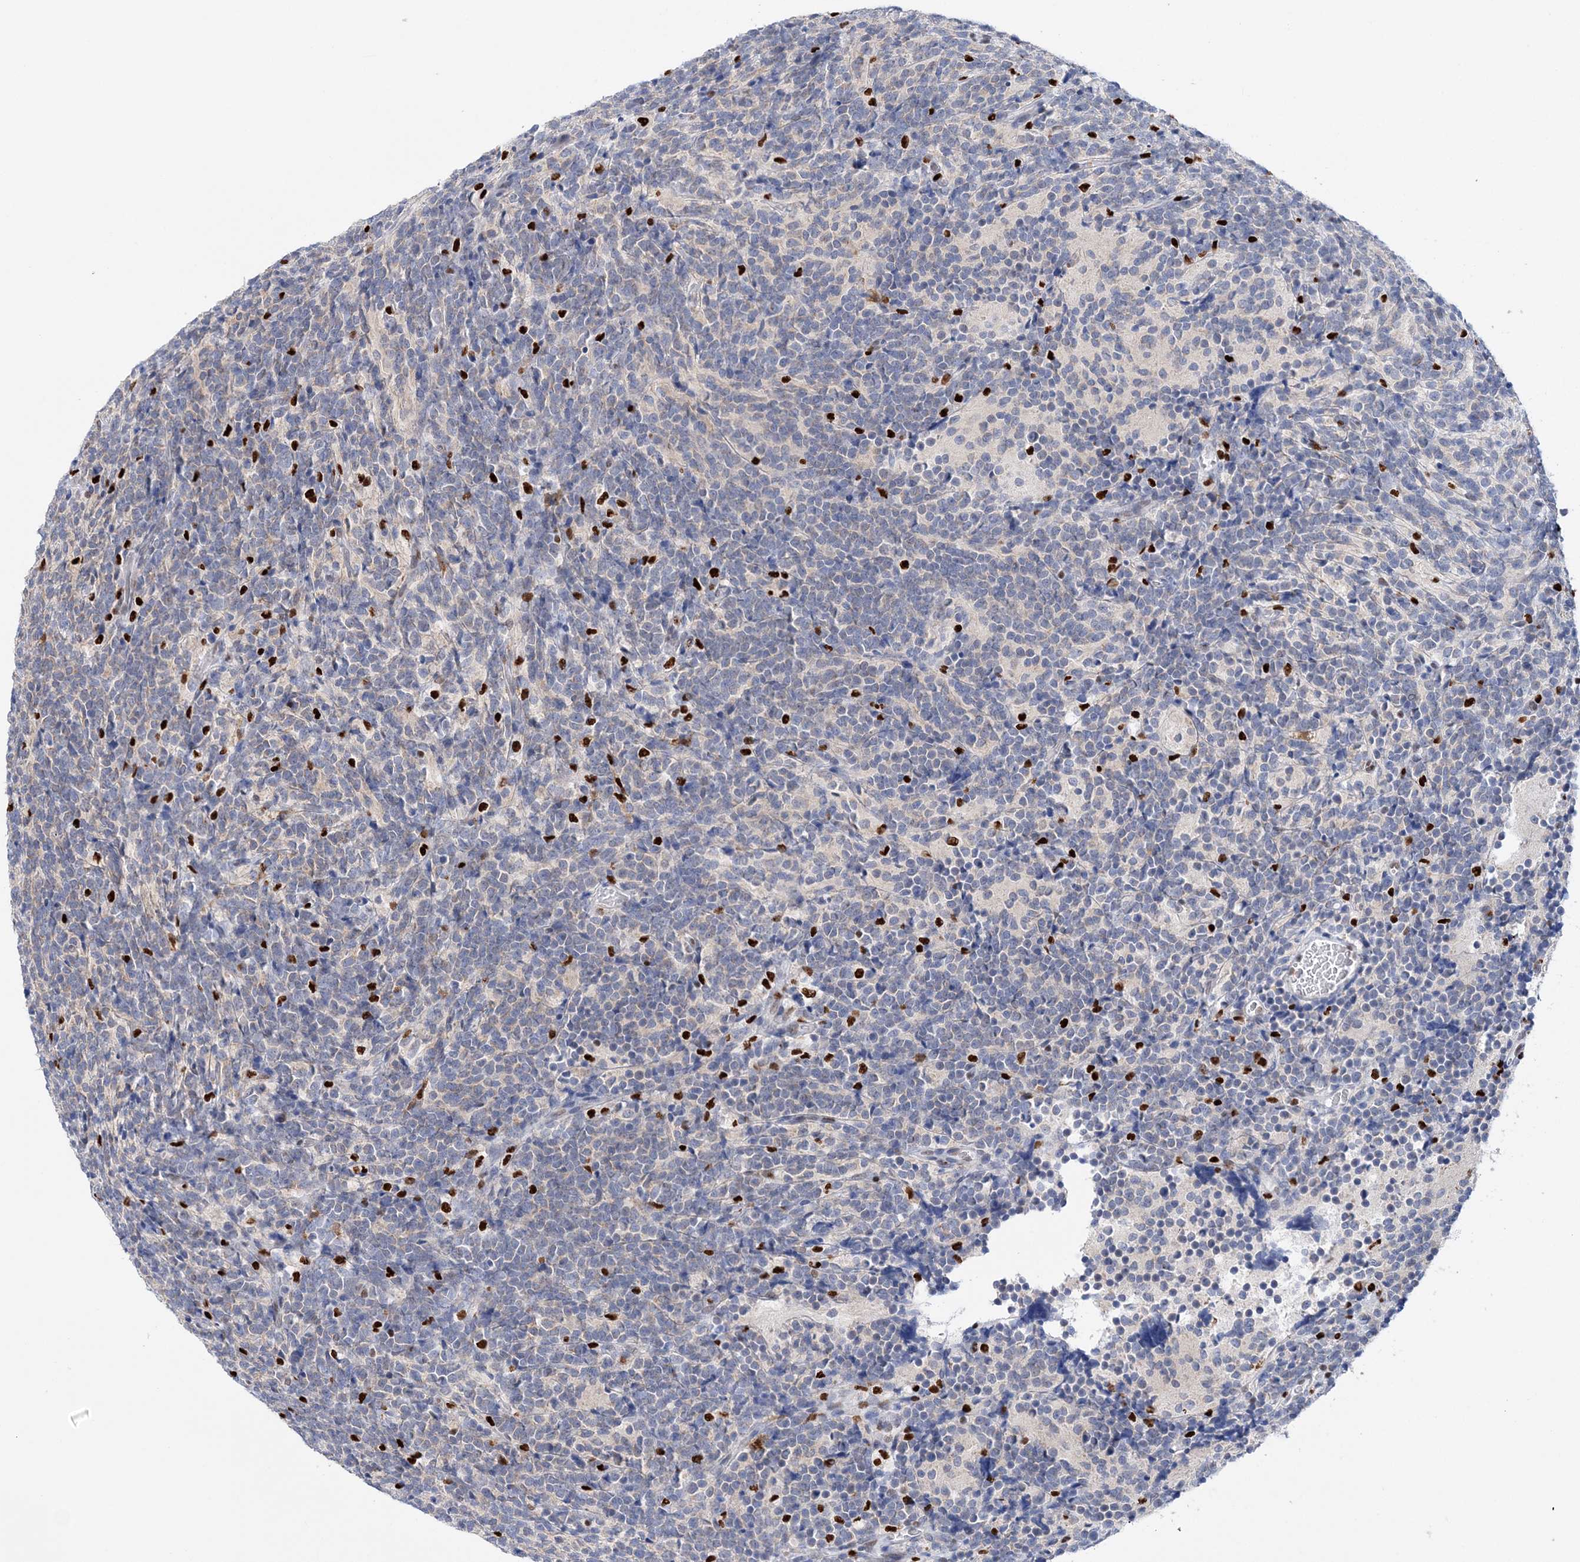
{"staining": {"intensity": "negative", "quantity": "none", "location": "none"}, "tissue": "glioma", "cell_type": "Tumor cells", "image_type": "cancer", "snomed": [{"axis": "morphology", "description": "Glioma, malignant, Low grade"}, {"axis": "topography", "description": "Brain"}], "caption": "The photomicrograph reveals no staining of tumor cells in malignant glioma (low-grade).", "gene": "NIT2", "patient": {"sex": "female", "age": 1}}